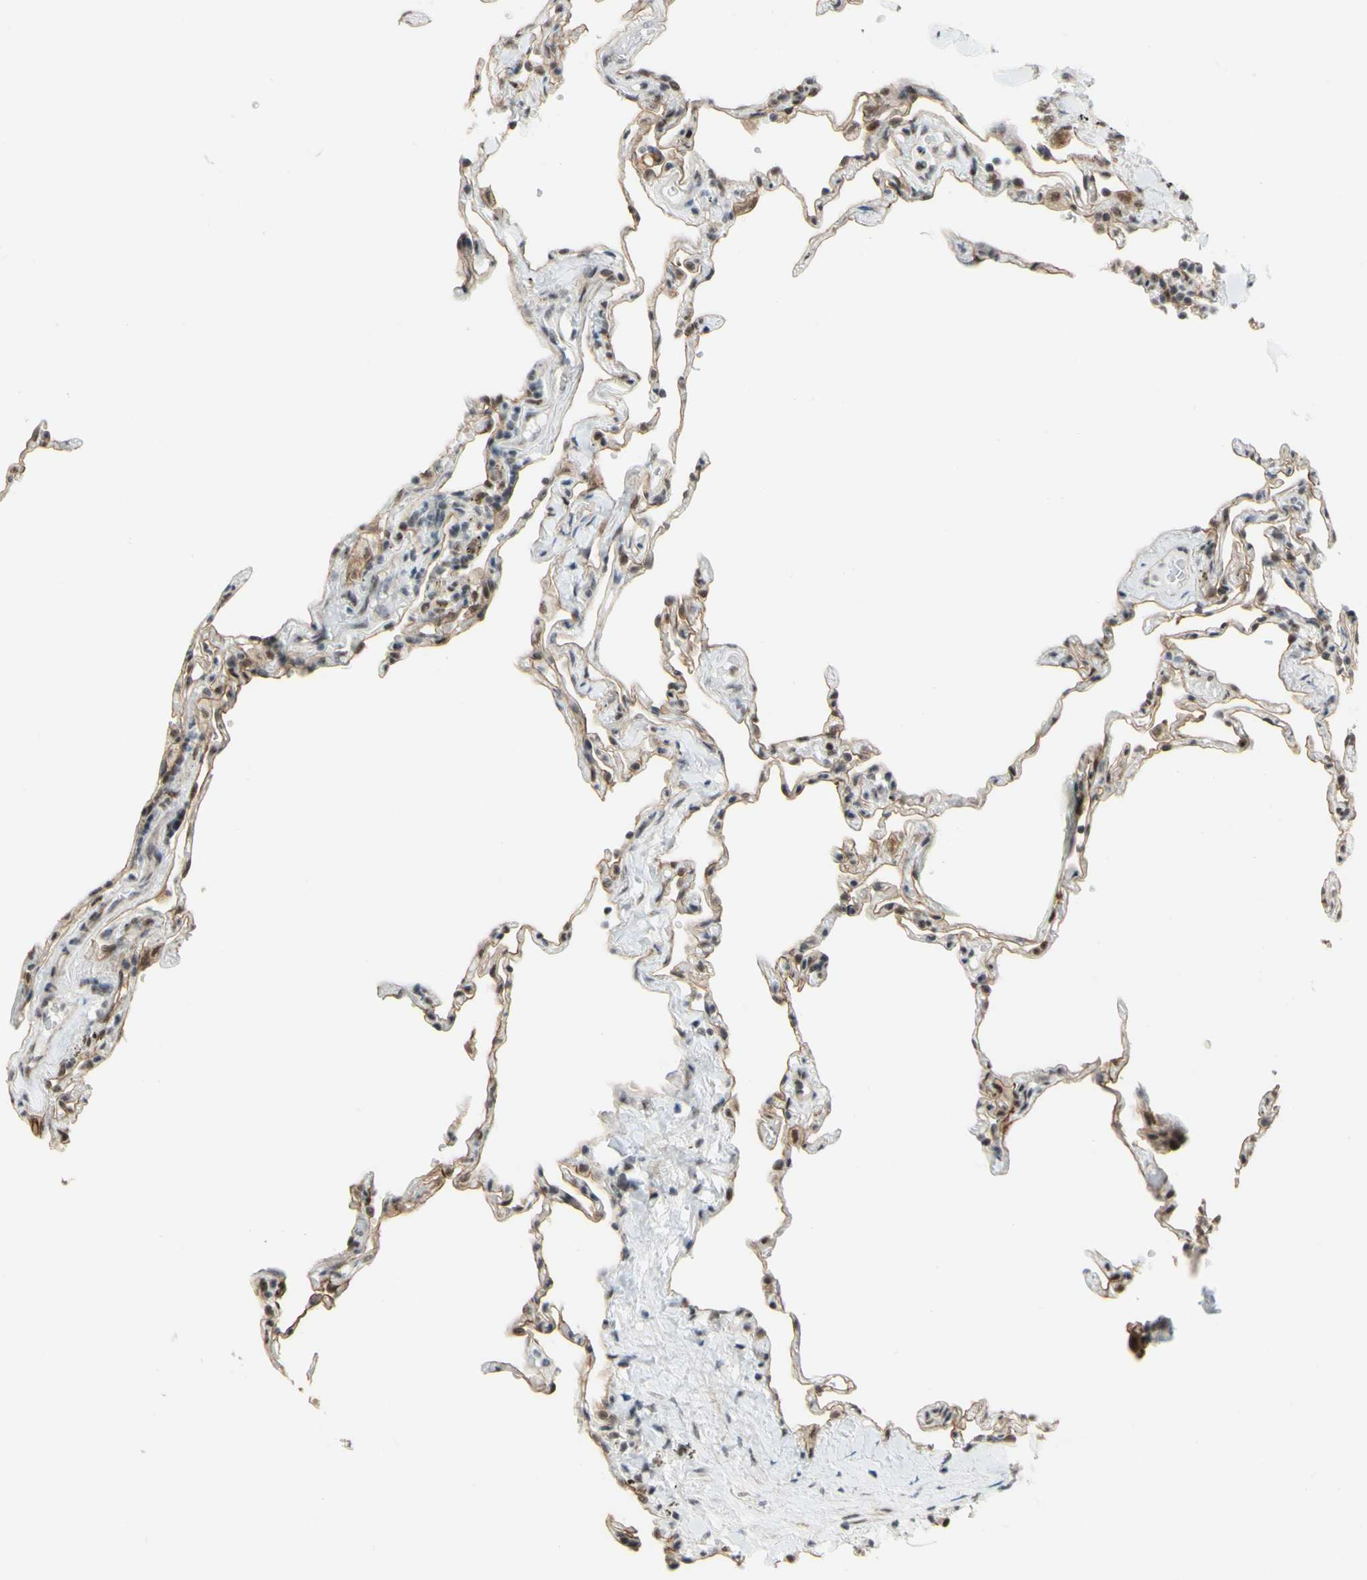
{"staining": {"intensity": "moderate", "quantity": ">75%", "location": "nuclear"}, "tissue": "lung", "cell_type": "Alveolar cells", "image_type": "normal", "snomed": [{"axis": "morphology", "description": "Normal tissue, NOS"}, {"axis": "topography", "description": "Lung"}], "caption": "Protein analysis of unremarkable lung shows moderate nuclear staining in about >75% of alveolar cells.", "gene": "SAP18", "patient": {"sex": "male", "age": 59}}